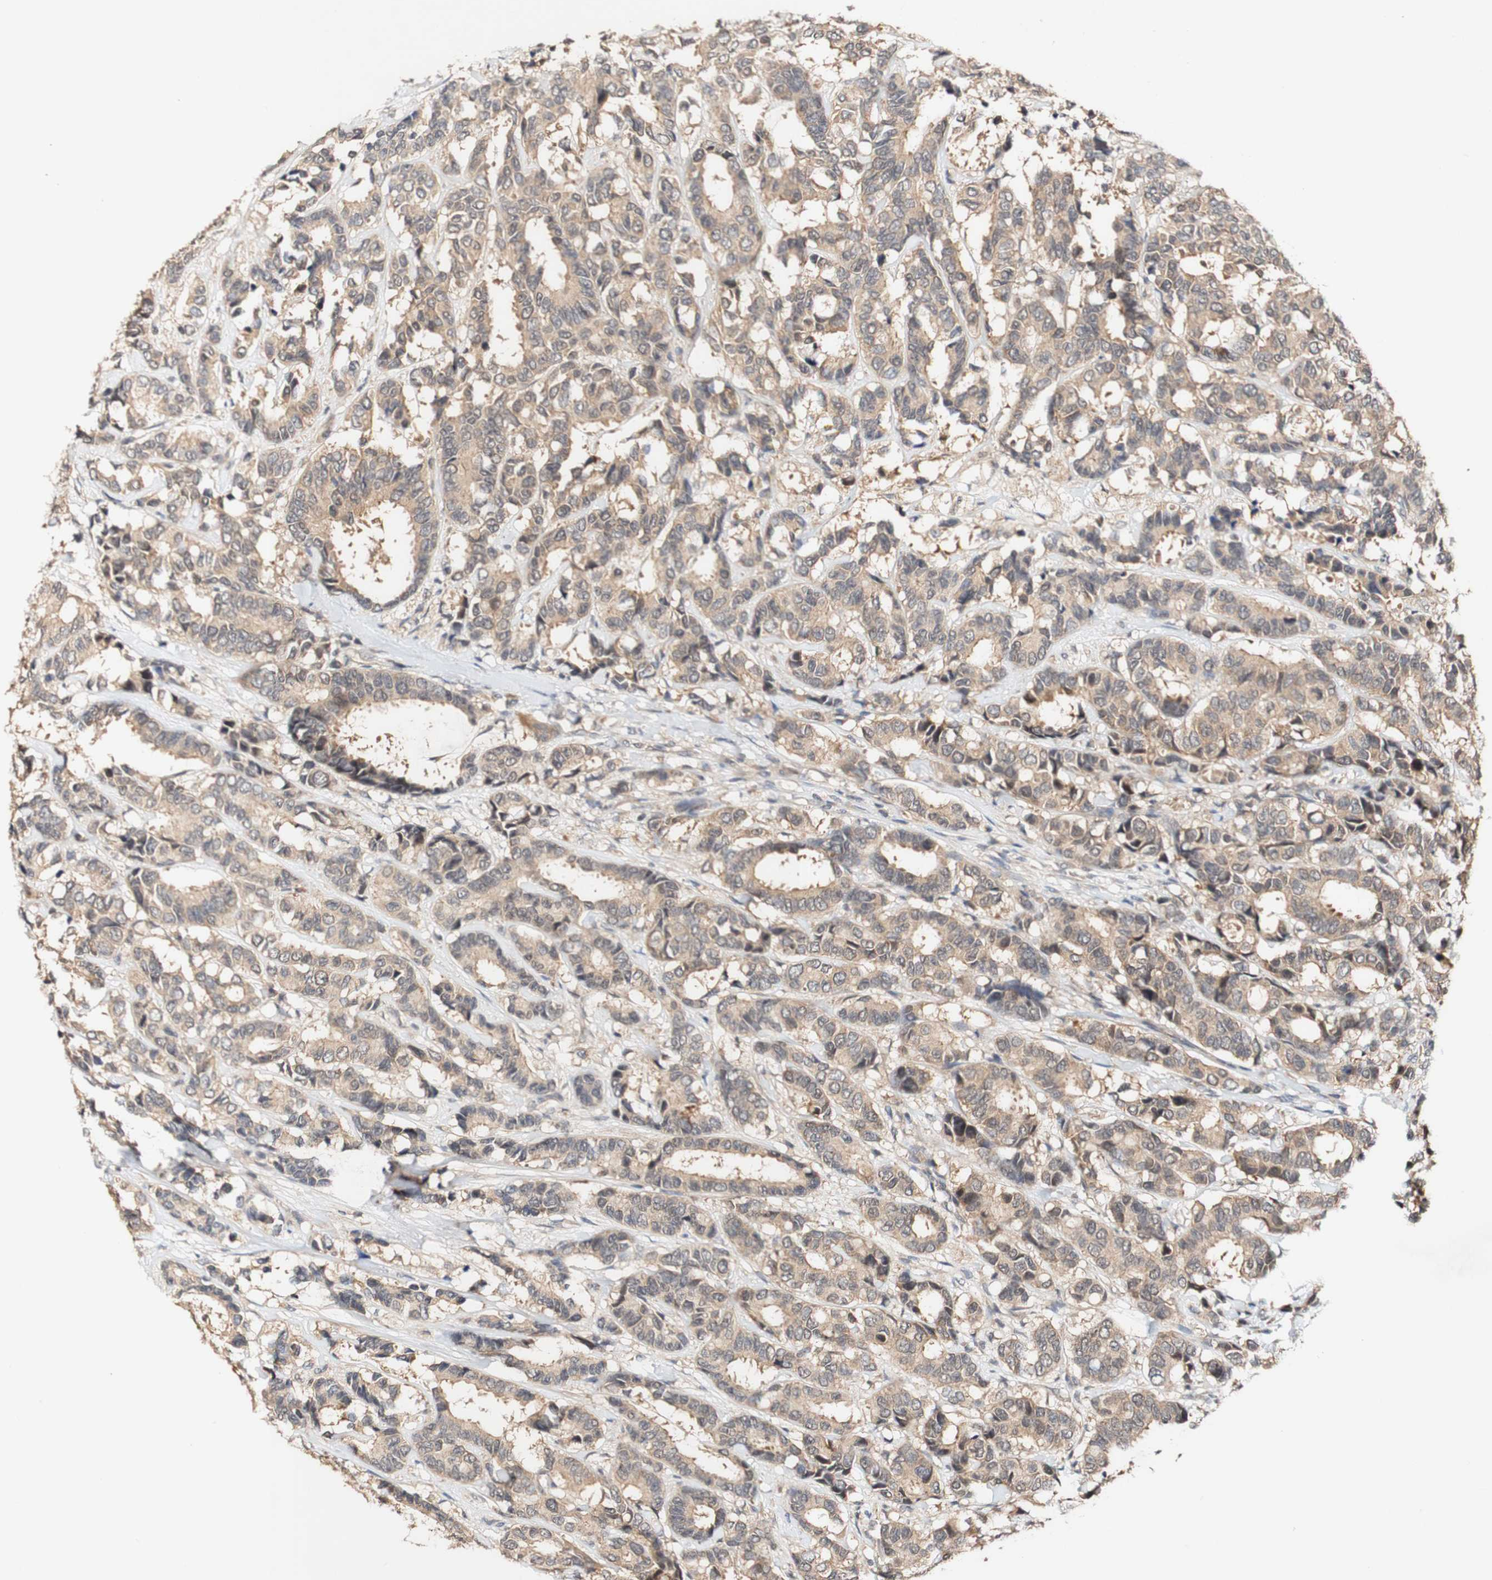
{"staining": {"intensity": "moderate", "quantity": ">75%", "location": "cytoplasmic/membranous"}, "tissue": "breast cancer", "cell_type": "Tumor cells", "image_type": "cancer", "snomed": [{"axis": "morphology", "description": "Duct carcinoma"}, {"axis": "topography", "description": "Breast"}], "caption": "Protein analysis of breast invasive ductal carcinoma tissue reveals moderate cytoplasmic/membranous expression in about >75% of tumor cells.", "gene": "PIN1", "patient": {"sex": "female", "age": 87}}